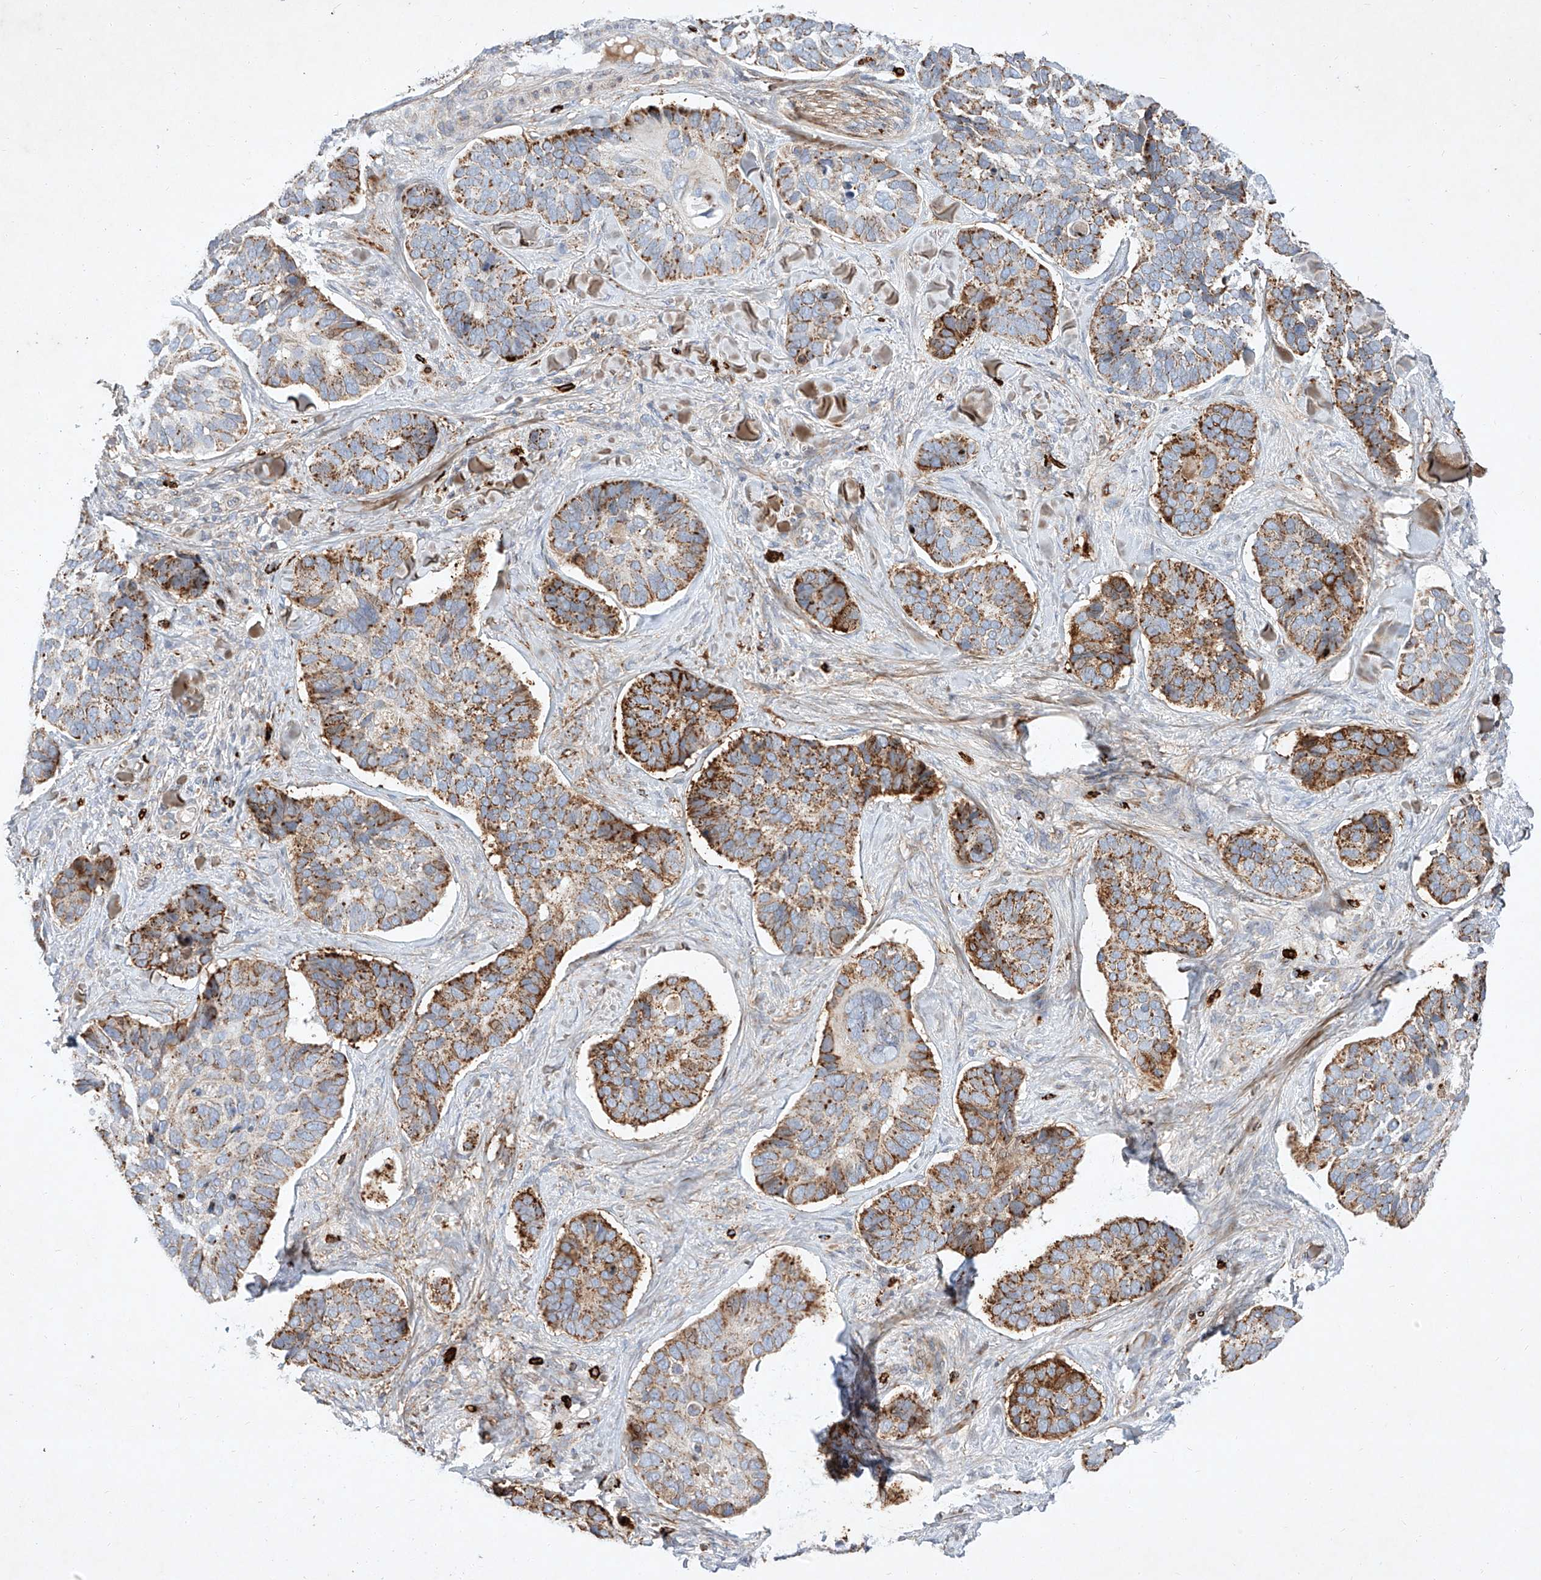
{"staining": {"intensity": "strong", "quantity": "25%-75%", "location": "cytoplasmic/membranous"}, "tissue": "skin cancer", "cell_type": "Tumor cells", "image_type": "cancer", "snomed": [{"axis": "morphology", "description": "Basal cell carcinoma"}, {"axis": "topography", "description": "Skin"}], "caption": "DAB (3,3'-diaminobenzidine) immunohistochemical staining of skin cancer (basal cell carcinoma) shows strong cytoplasmic/membranous protein staining in about 25%-75% of tumor cells.", "gene": "OSGEPL1", "patient": {"sex": "male", "age": 62}}